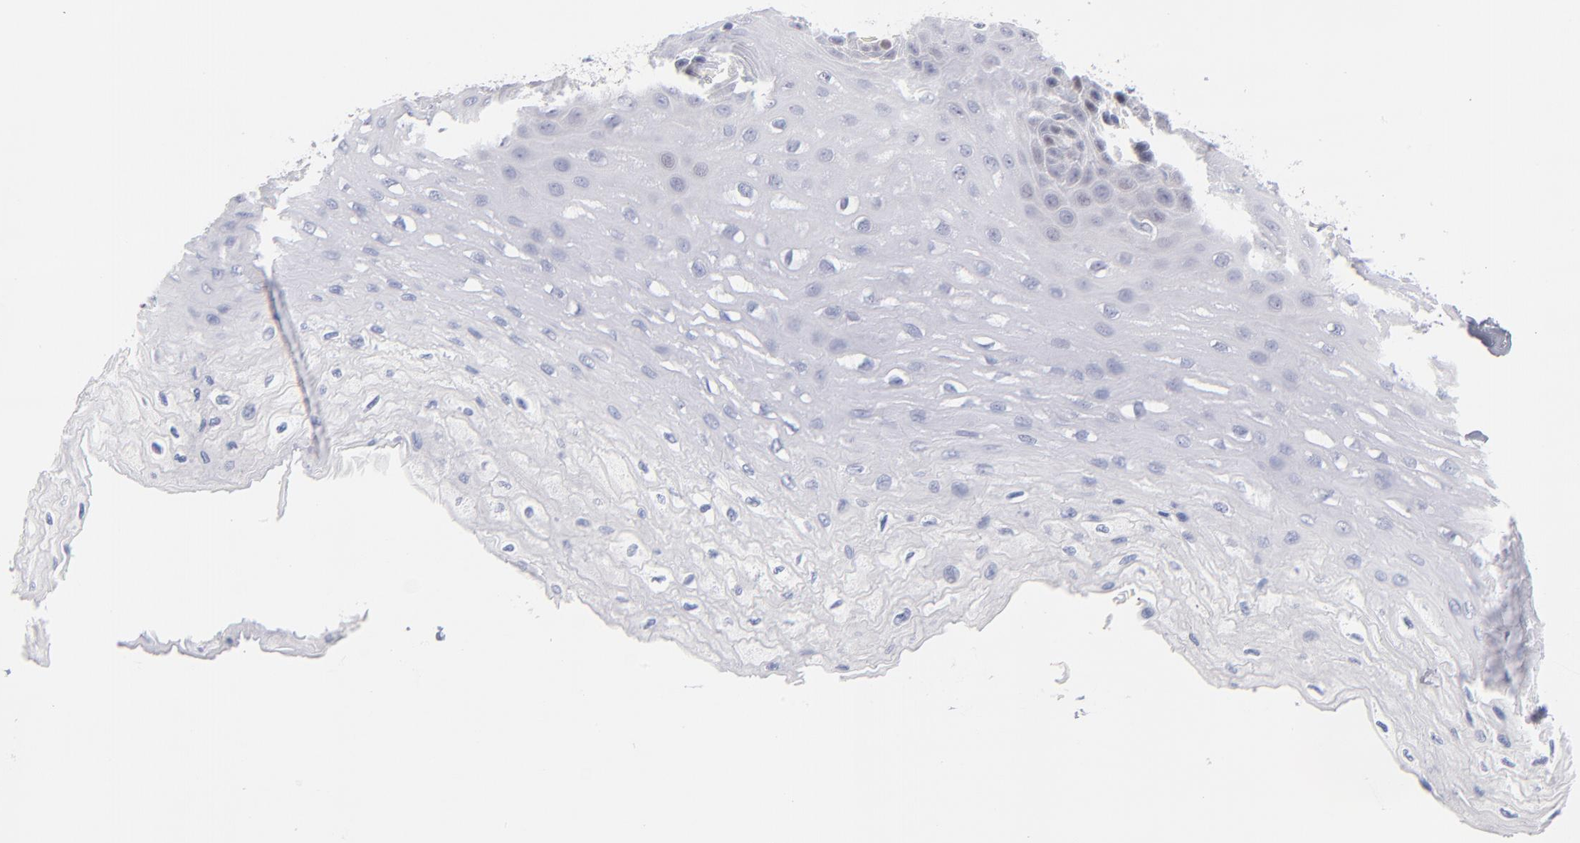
{"staining": {"intensity": "negative", "quantity": "none", "location": "none"}, "tissue": "esophagus", "cell_type": "Squamous epithelial cells", "image_type": "normal", "snomed": [{"axis": "morphology", "description": "Normal tissue, NOS"}, {"axis": "topography", "description": "Esophagus"}], "caption": "Squamous epithelial cells show no significant protein expression in unremarkable esophagus.", "gene": "PARP1", "patient": {"sex": "female", "age": 72}}